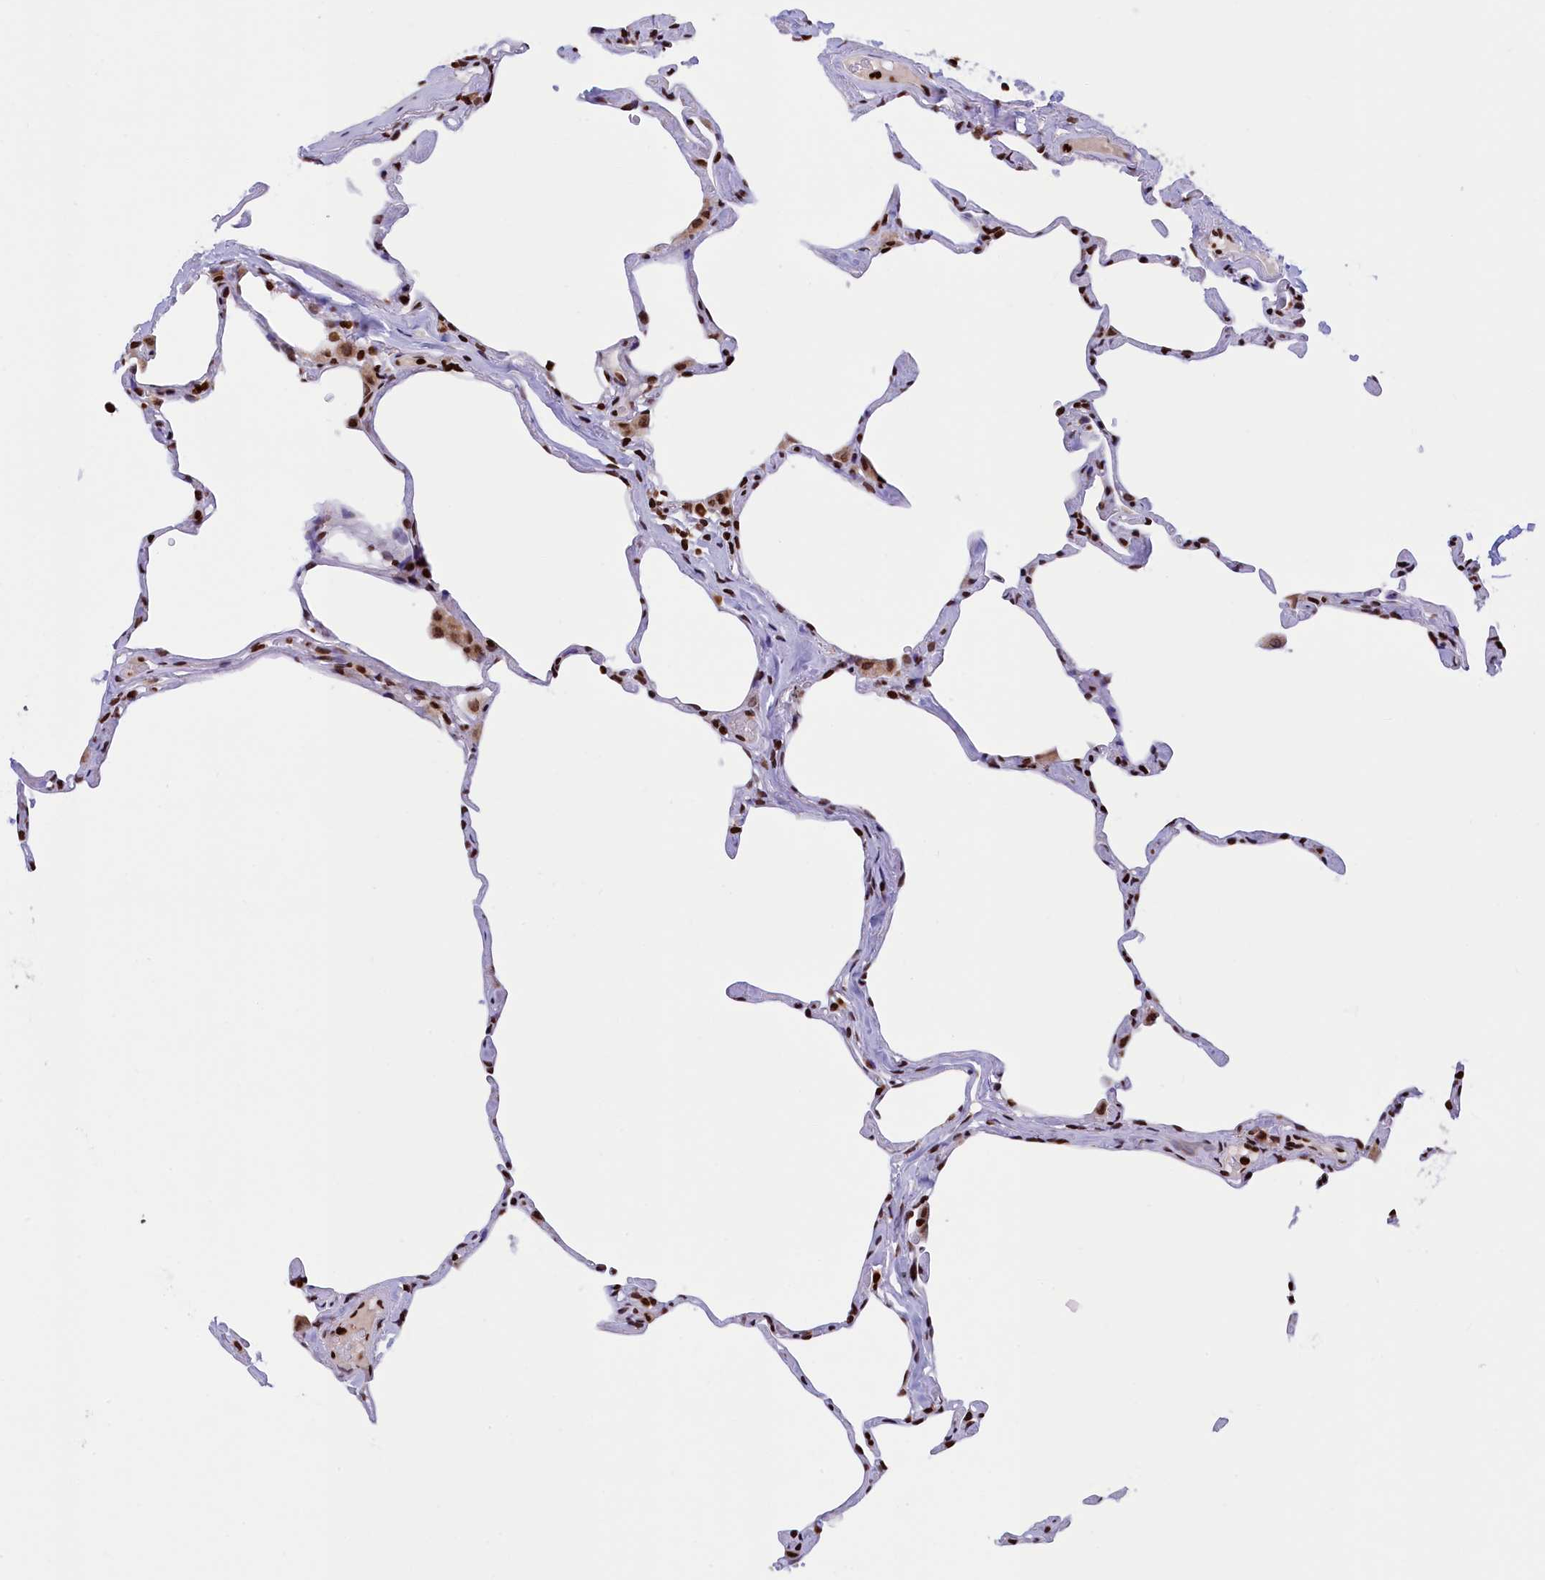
{"staining": {"intensity": "moderate", "quantity": ">75%", "location": "nuclear"}, "tissue": "lung", "cell_type": "Alveolar cells", "image_type": "normal", "snomed": [{"axis": "morphology", "description": "Normal tissue, NOS"}, {"axis": "topography", "description": "Lung"}], "caption": "Moderate nuclear protein expression is identified in approximately >75% of alveolar cells in lung. The staining was performed using DAB (3,3'-diaminobenzidine) to visualize the protein expression in brown, while the nuclei were stained in blue with hematoxylin (Magnification: 20x).", "gene": "TIMM29", "patient": {"sex": "male", "age": 65}}